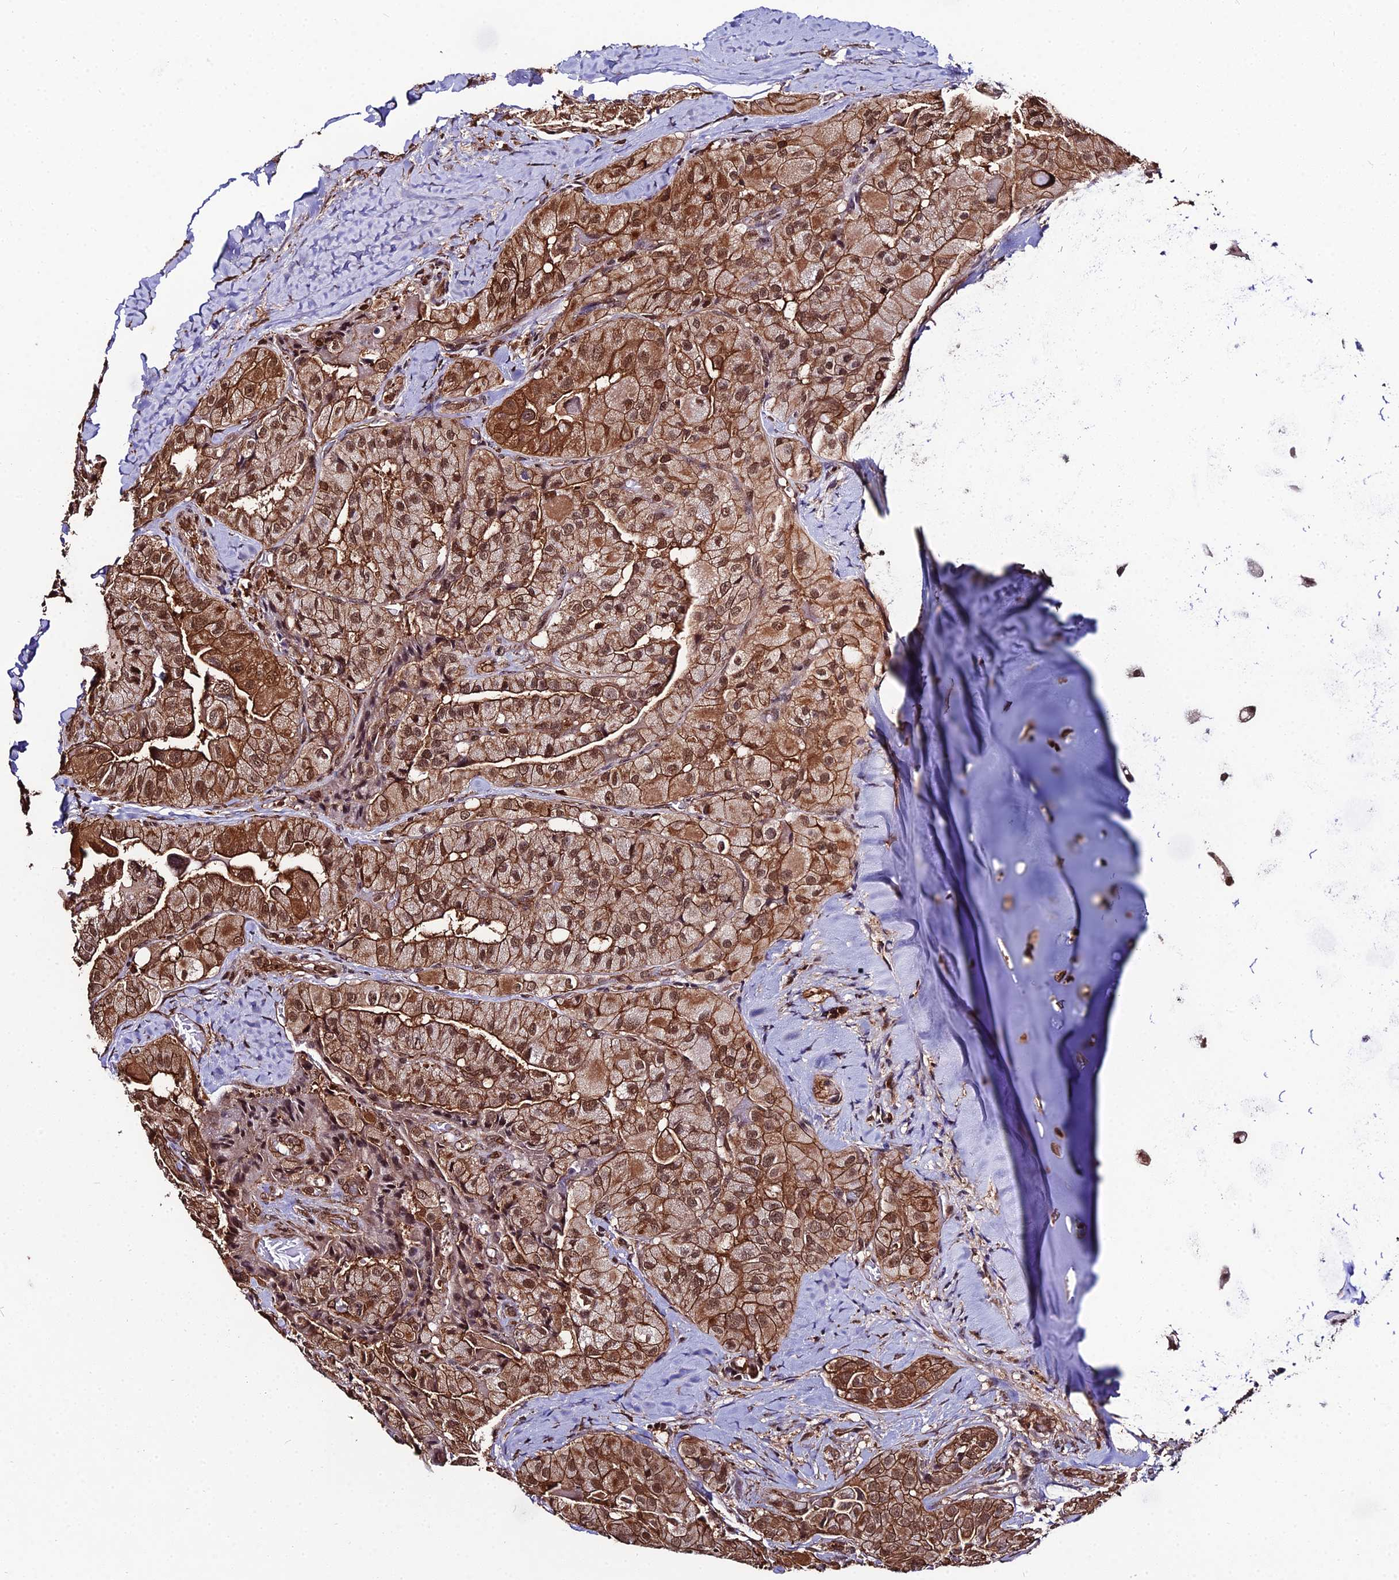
{"staining": {"intensity": "moderate", "quantity": ">75%", "location": "cytoplasmic/membranous,nuclear"}, "tissue": "thyroid cancer", "cell_type": "Tumor cells", "image_type": "cancer", "snomed": [{"axis": "morphology", "description": "Normal tissue, NOS"}, {"axis": "morphology", "description": "Papillary adenocarcinoma, NOS"}, {"axis": "topography", "description": "Thyroid gland"}], "caption": "Moderate cytoplasmic/membranous and nuclear protein expression is identified in about >75% of tumor cells in papillary adenocarcinoma (thyroid). The protein is shown in brown color, while the nuclei are stained blue.", "gene": "PPP4C", "patient": {"sex": "female", "age": 59}}